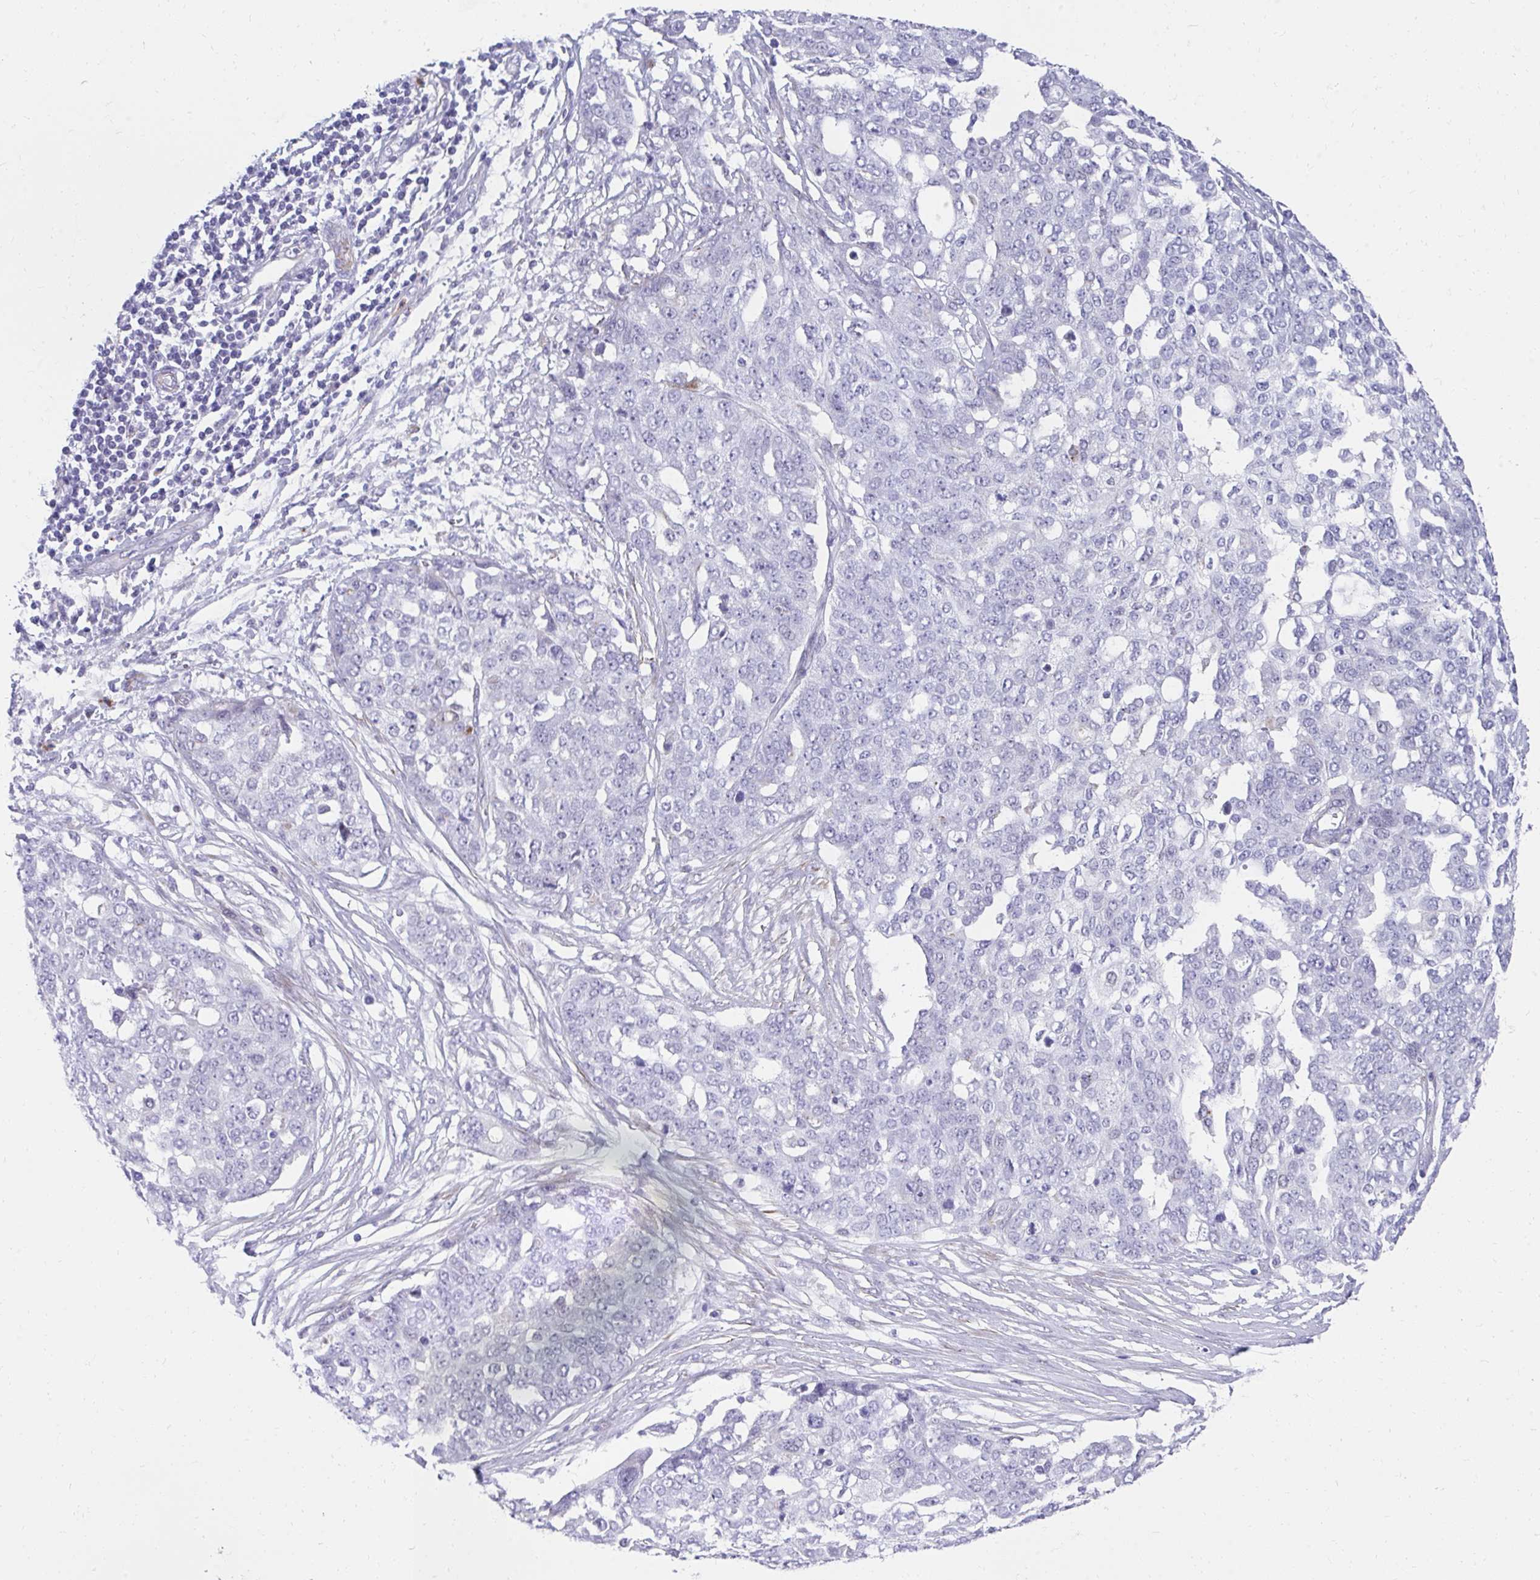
{"staining": {"intensity": "negative", "quantity": "none", "location": "none"}, "tissue": "ovarian cancer", "cell_type": "Tumor cells", "image_type": "cancer", "snomed": [{"axis": "morphology", "description": "Cystadenocarcinoma, serous, NOS"}, {"axis": "topography", "description": "Soft tissue"}, {"axis": "topography", "description": "Ovary"}], "caption": "Tumor cells are negative for brown protein staining in serous cystadenocarcinoma (ovarian). (Stains: DAB immunohistochemistry with hematoxylin counter stain, Microscopy: brightfield microscopy at high magnification).", "gene": "CSTB", "patient": {"sex": "female", "age": 57}}